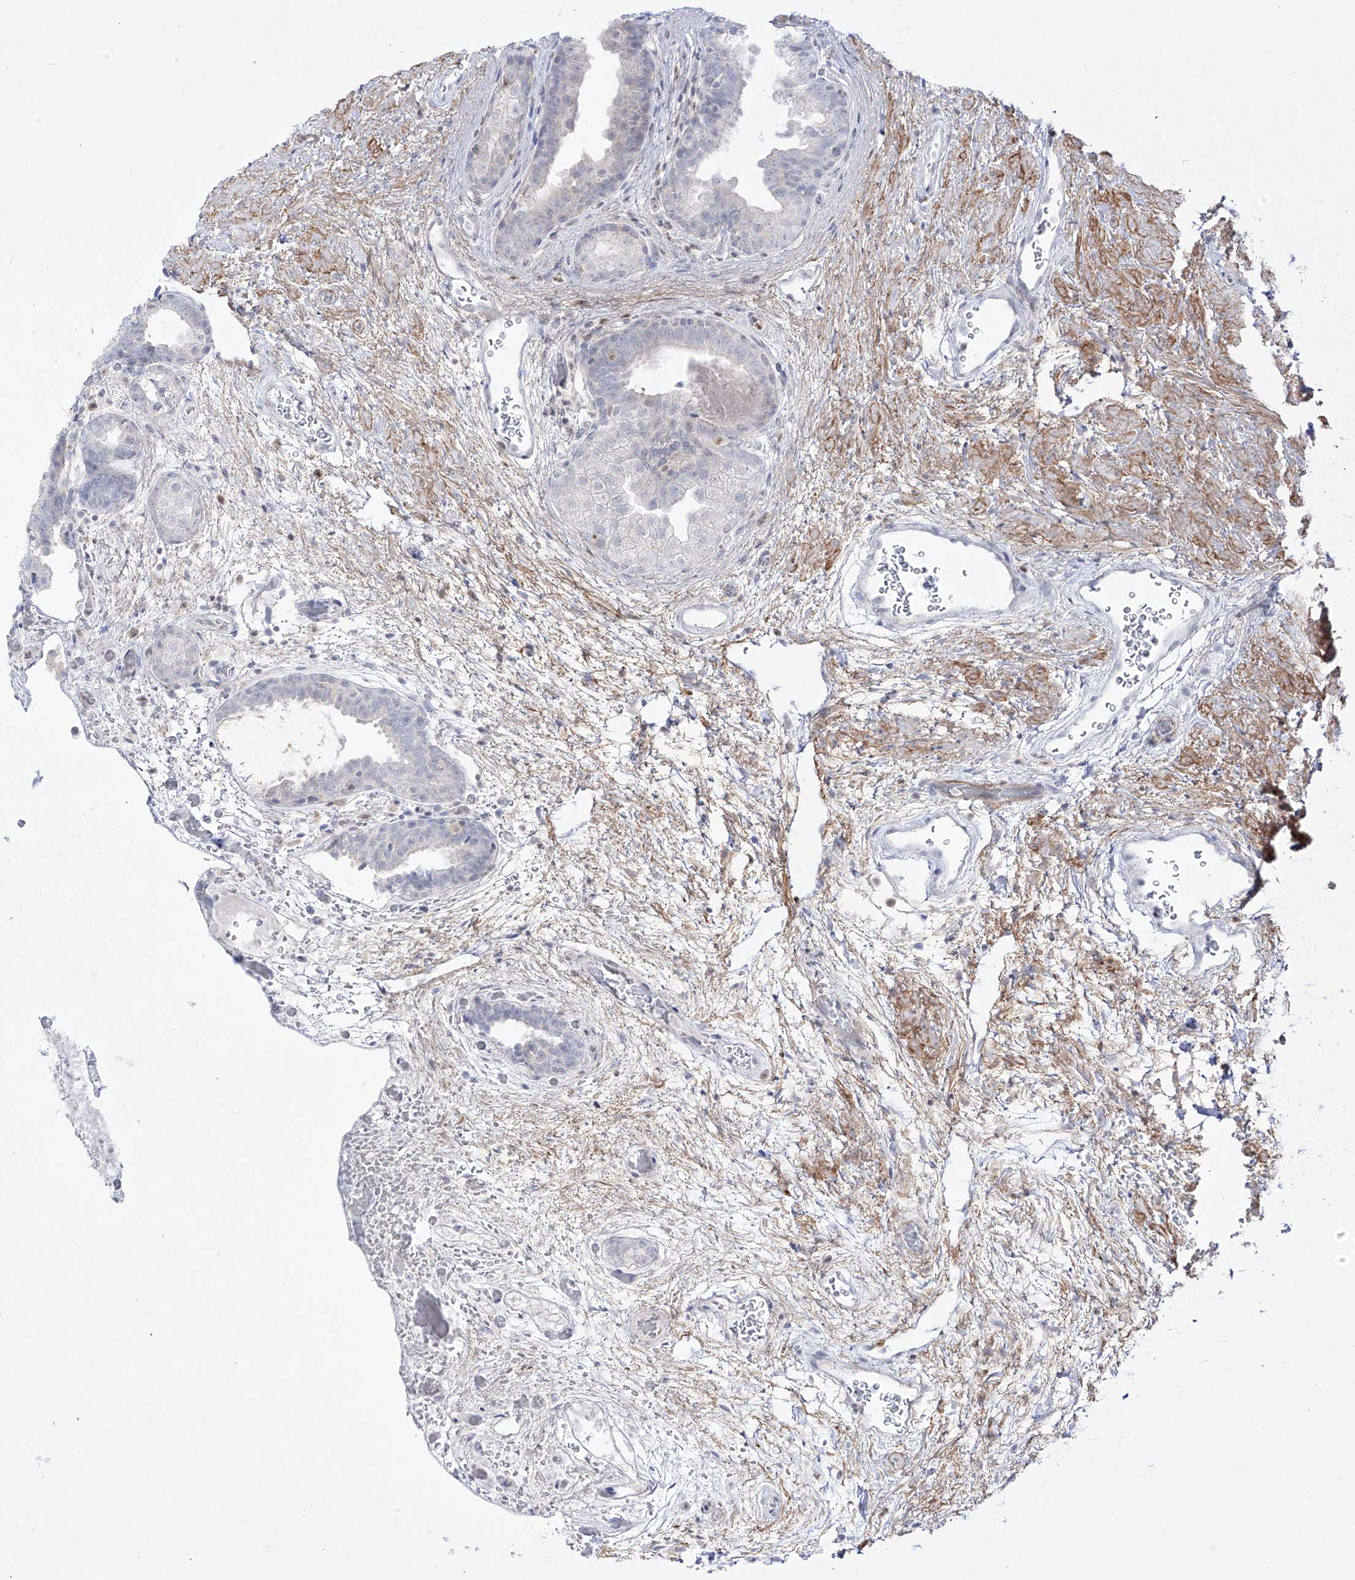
{"staining": {"intensity": "negative", "quantity": "none", "location": "none"}, "tissue": "prostate", "cell_type": "Glandular cells", "image_type": "normal", "snomed": [{"axis": "morphology", "description": "Normal tissue, NOS"}, {"axis": "topography", "description": "Prostate"}], "caption": "Micrograph shows no significant protein positivity in glandular cells of benign prostate. (Immunohistochemistry (ihc), brightfield microscopy, high magnification).", "gene": "DMKN", "patient": {"sex": "male", "age": 48}}